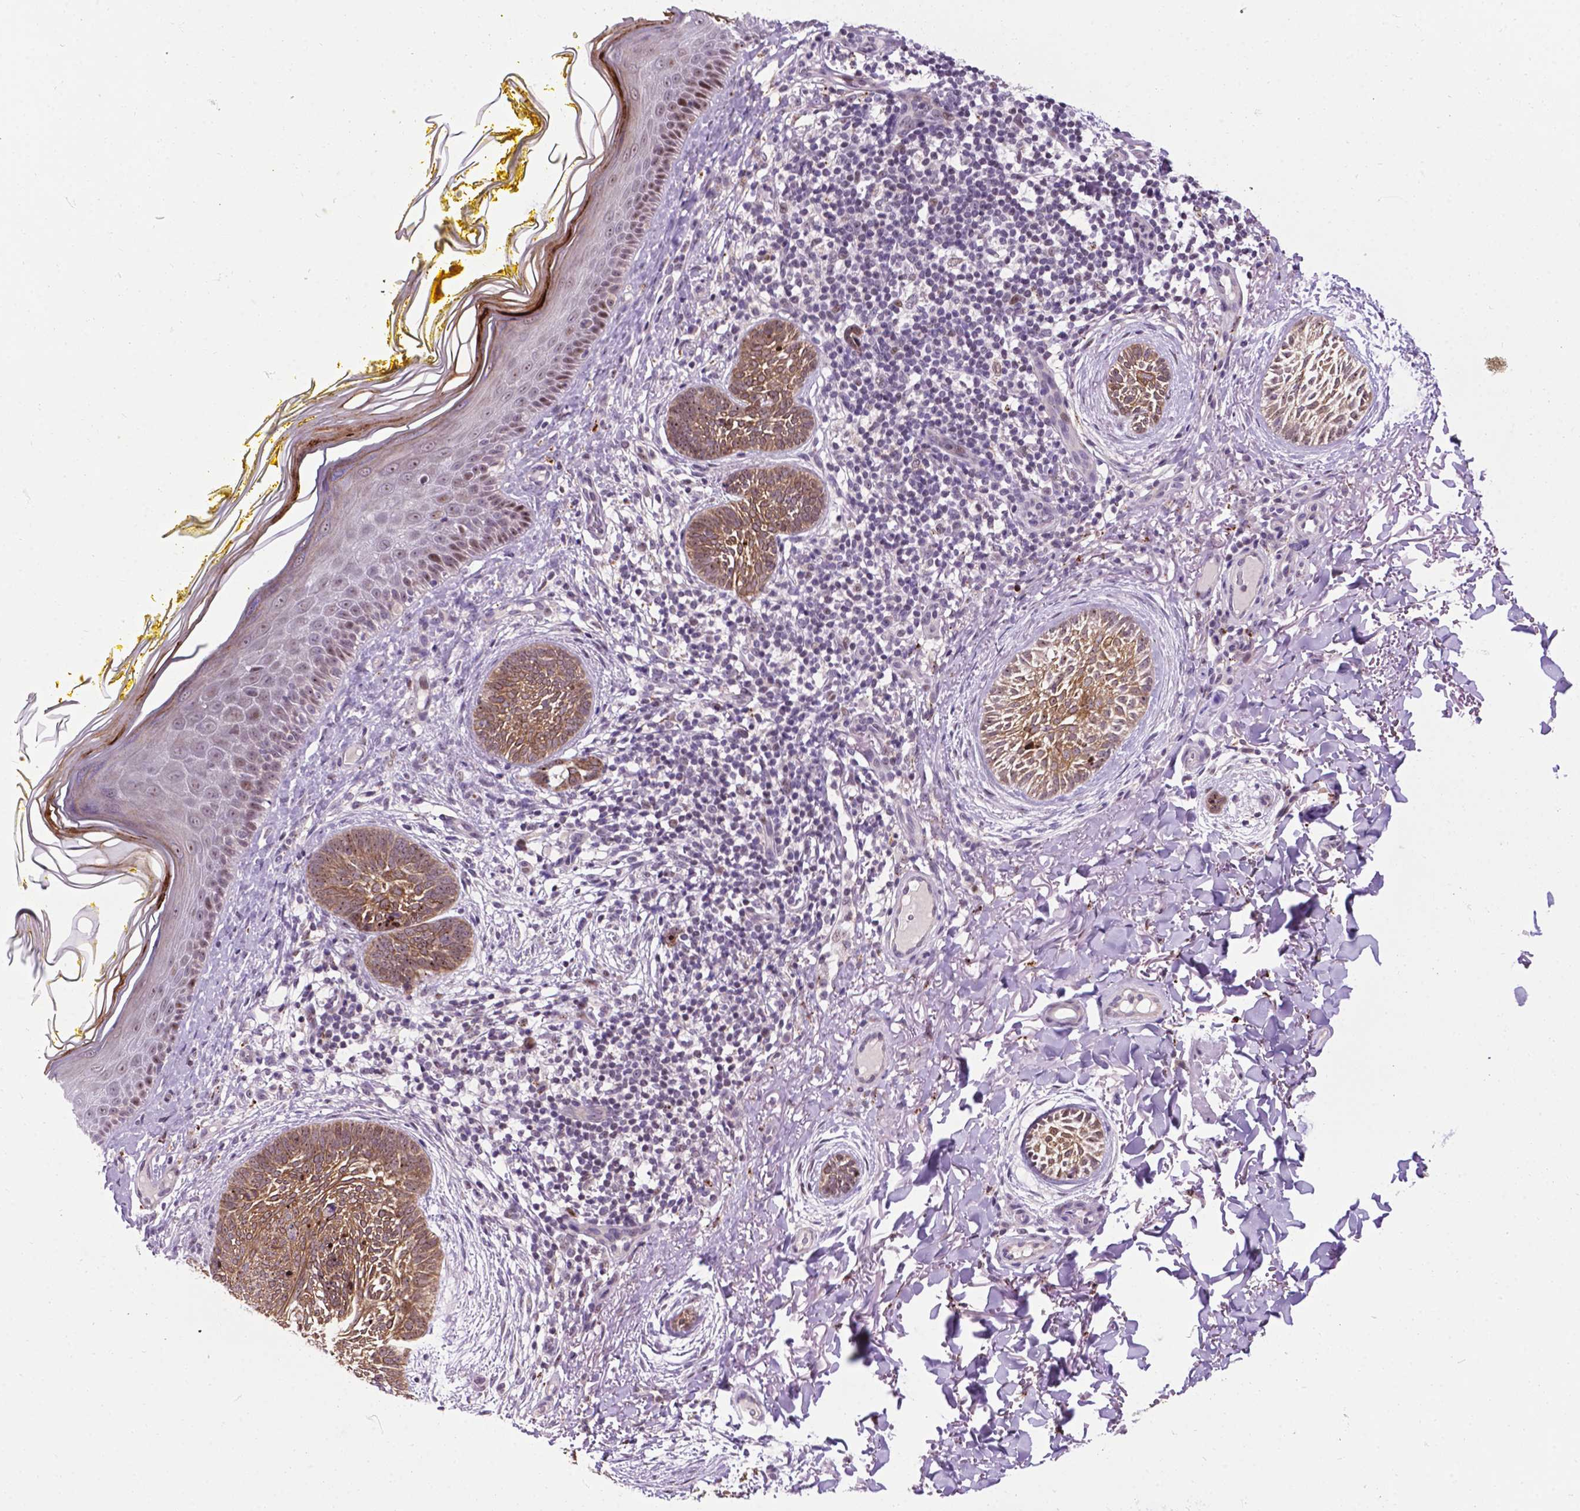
{"staining": {"intensity": "moderate", "quantity": ">75%", "location": "cytoplasmic/membranous"}, "tissue": "skin cancer", "cell_type": "Tumor cells", "image_type": "cancer", "snomed": [{"axis": "morphology", "description": "Basal cell carcinoma"}, {"axis": "topography", "description": "Skin"}], "caption": "Protein analysis of basal cell carcinoma (skin) tissue exhibits moderate cytoplasmic/membranous positivity in approximately >75% of tumor cells. Nuclei are stained in blue.", "gene": "SMAD3", "patient": {"sex": "female", "age": 68}}